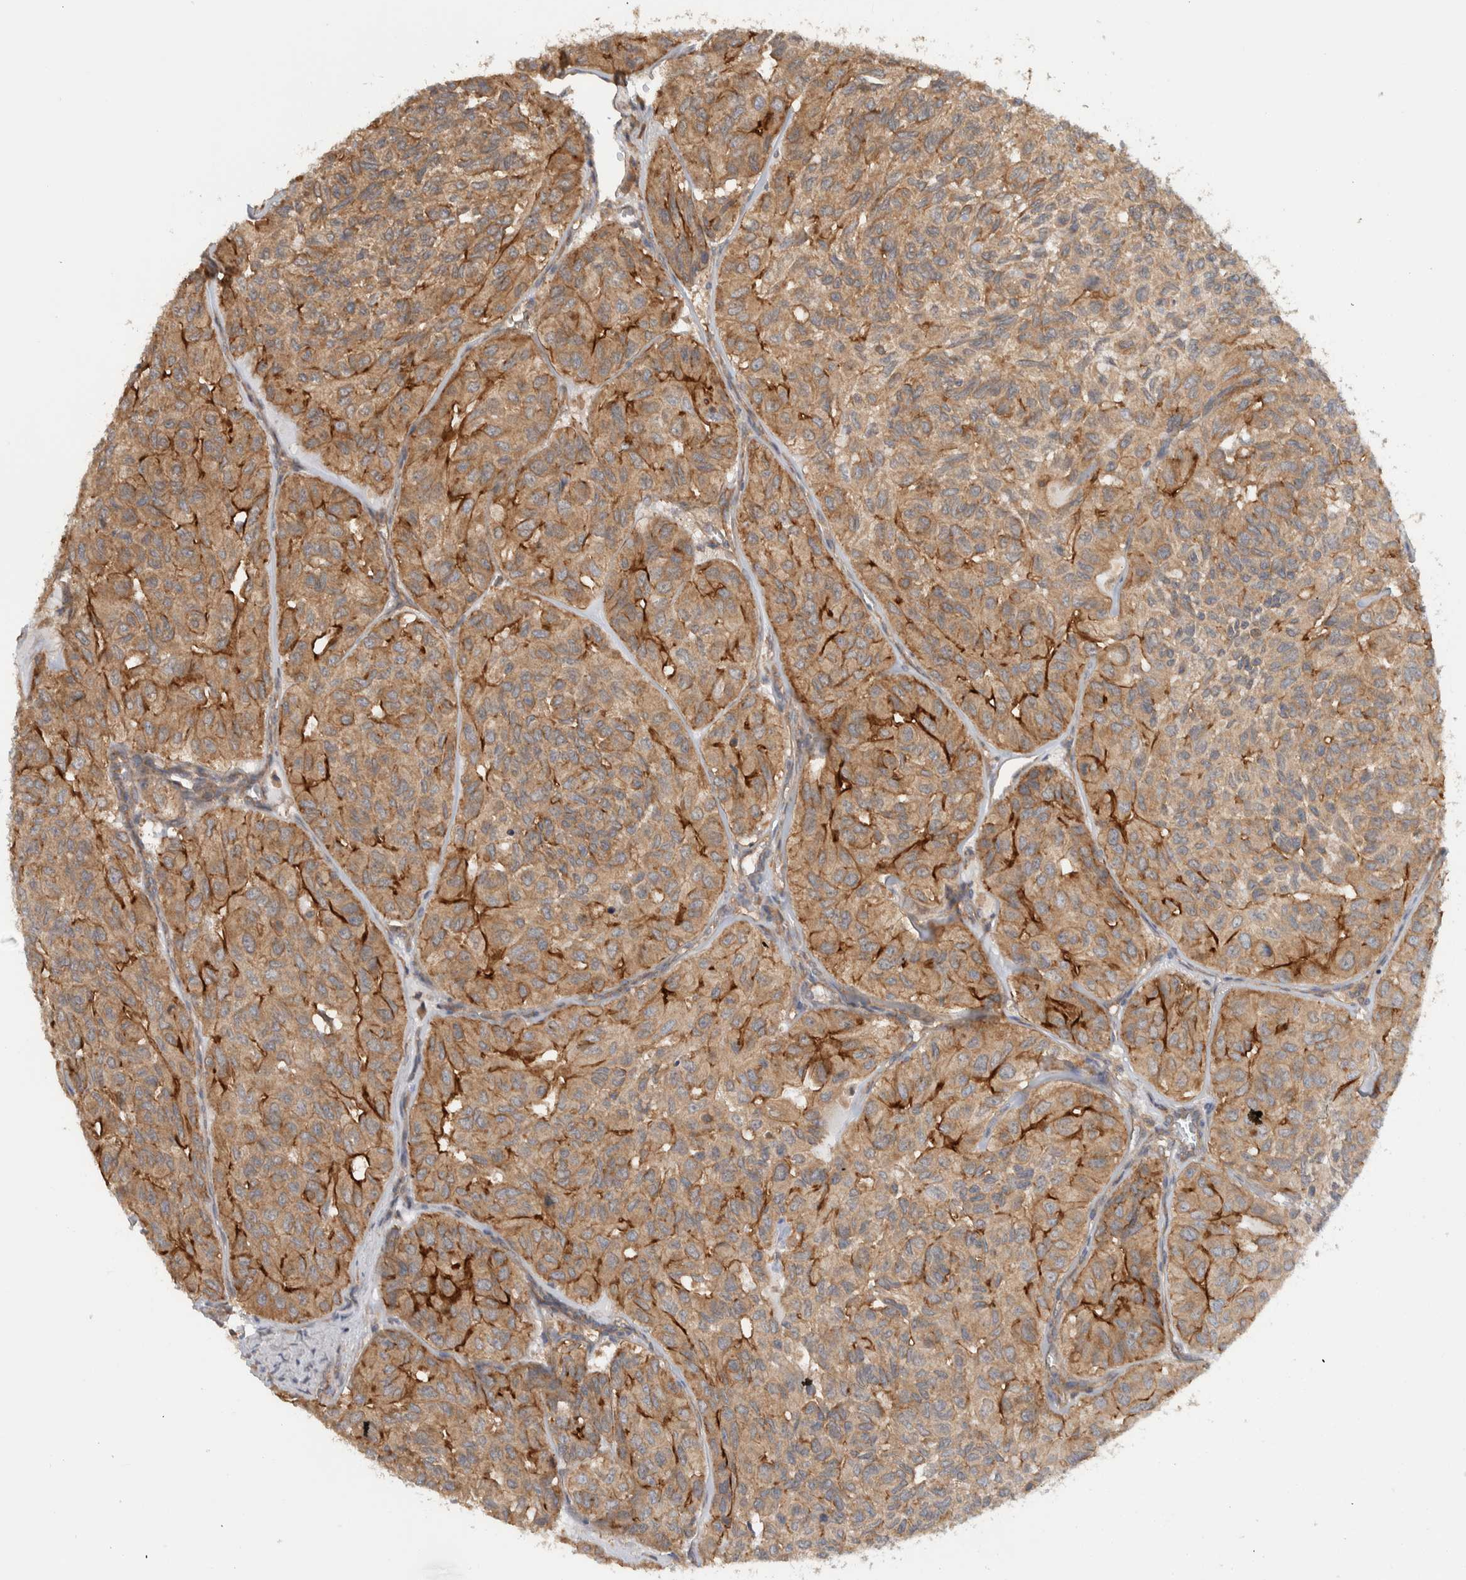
{"staining": {"intensity": "moderate", "quantity": ">75%", "location": "cytoplasmic/membranous"}, "tissue": "head and neck cancer", "cell_type": "Tumor cells", "image_type": "cancer", "snomed": [{"axis": "morphology", "description": "Adenocarcinoma, NOS"}, {"axis": "topography", "description": "Salivary gland, NOS"}, {"axis": "topography", "description": "Head-Neck"}], "caption": "An image showing moderate cytoplasmic/membranous staining in about >75% of tumor cells in head and neck cancer (adenocarcinoma), as visualized by brown immunohistochemical staining.", "gene": "MPRIP", "patient": {"sex": "female", "age": 76}}